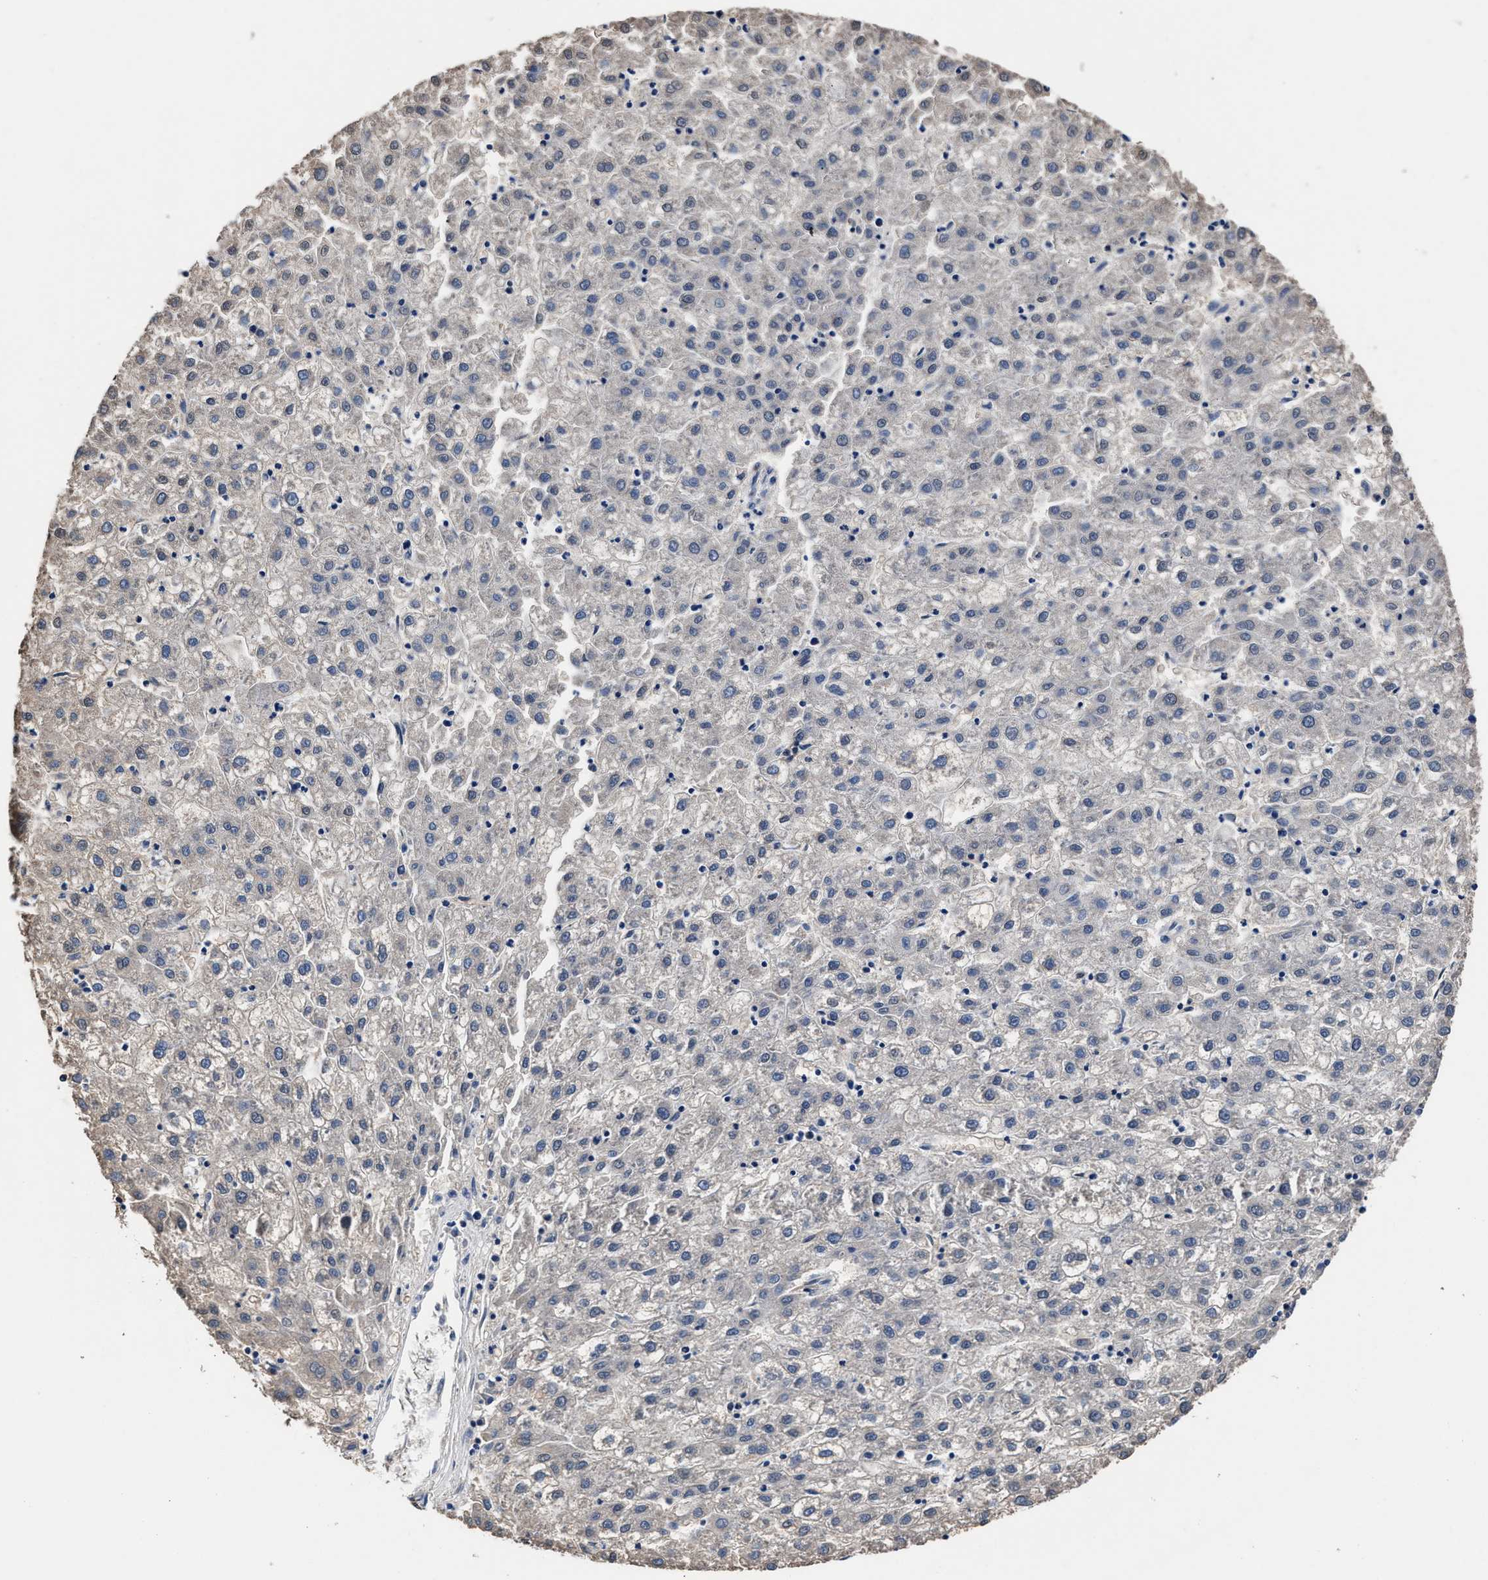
{"staining": {"intensity": "negative", "quantity": "none", "location": "none"}, "tissue": "liver cancer", "cell_type": "Tumor cells", "image_type": "cancer", "snomed": [{"axis": "morphology", "description": "Carcinoma, Hepatocellular, NOS"}, {"axis": "topography", "description": "Liver"}], "caption": "Immunohistochemical staining of human liver cancer (hepatocellular carcinoma) reveals no significant staining in tumor cells.", "gene": "SH3GL1", "patient": {"sex": "male", "age": 72}}